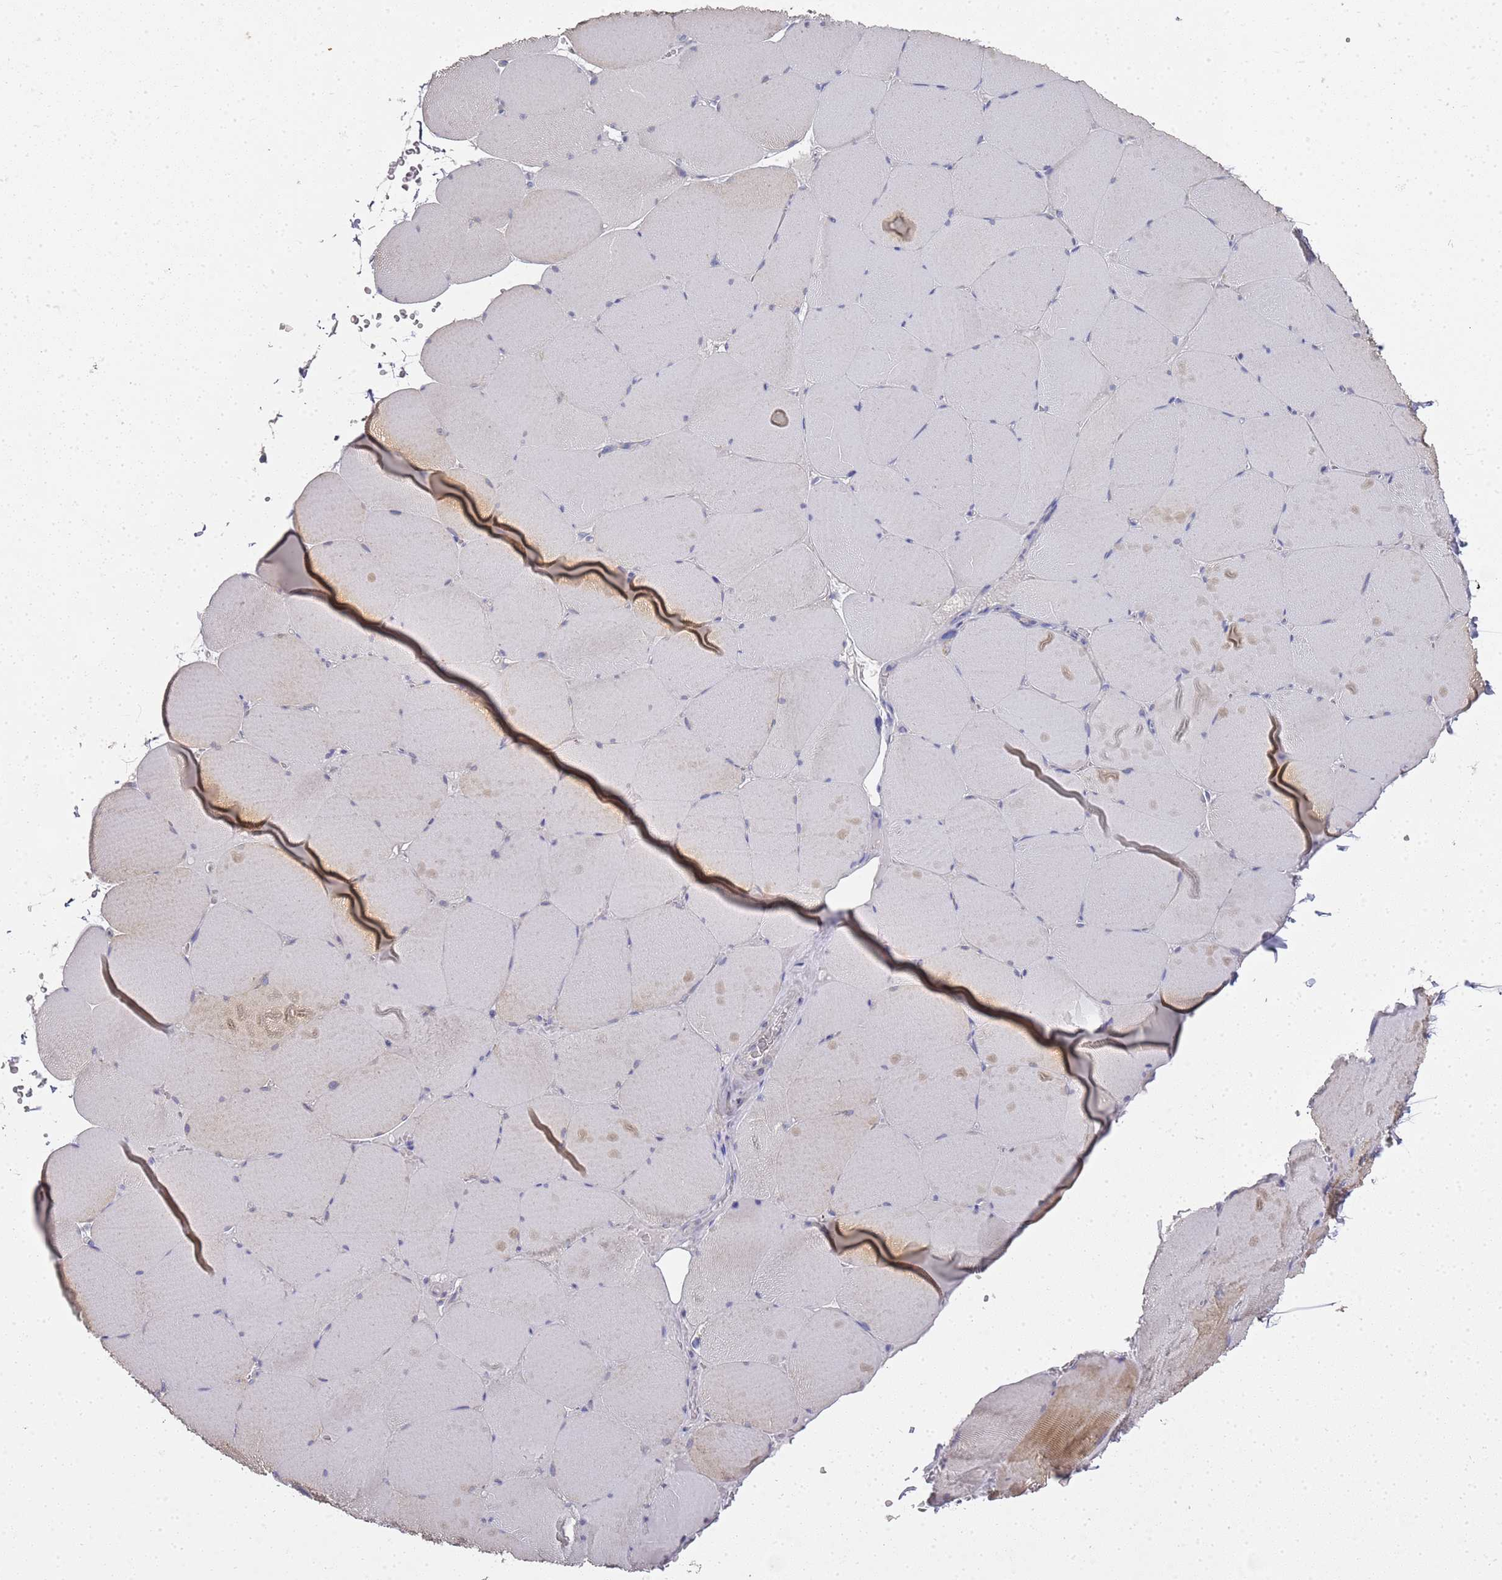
{"staining": {"intensity": "strong", "quantity": "25%-75%", "location": "cytoplasmic/membranous"}, "tissue": "skeletal muscle", "cell_type": "Myocytes", "image_type": "normal", "snomed": [{"axis": "morphology", "description": "Normal tissue, NOS"}, {"axis": "topography", "description": "Skeletal muscle"}, {"axis": "topography", "description": "Head-Neck"}], "caption": "Strong cytoplasmic/membranous protein staining is appreciated in approximately 25%-75% of myocytes in skeletal muscle.", "gene": "NPEPPS", "patient": {"sex": "male", "age": 66}}